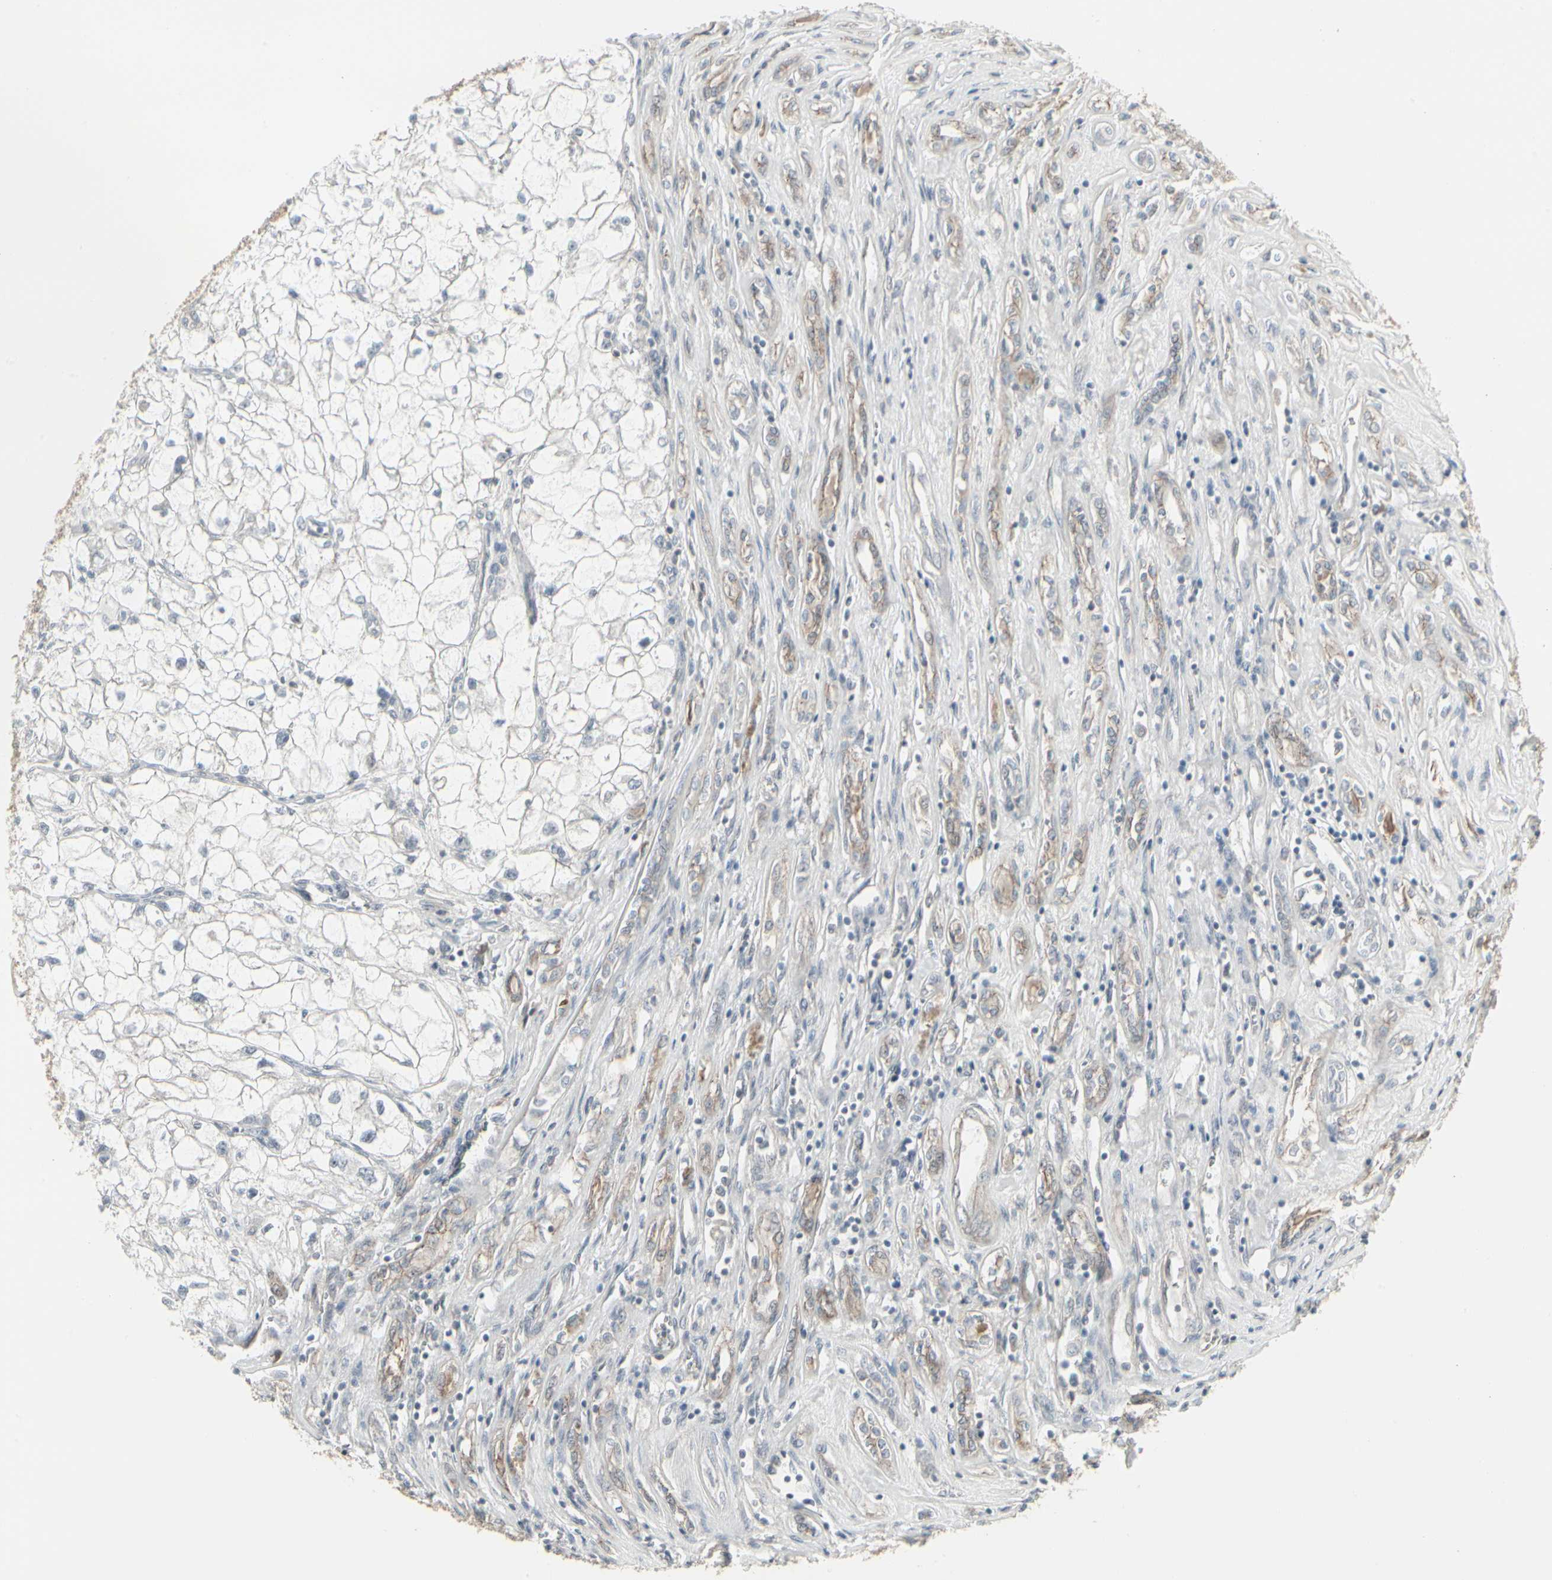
{"staining": {"intensity": "negative", "quantity": "none", "location": "none"}, "tissue": "renal cancer", "cell_type": "Tumor cells", "image_type": "cancer", "snomed": [{"axis": "morphology", "description": "Adenocarcinoma, NOS"}, {"axis": "topography", "description": "Kidney"}], "caption": "IHC histopathology image of human adenocarcinoma (renal) stained for a protein (brown), which shows no expression in tumor cells. Nuclei are stained in blue.", "gene": "EPS15", "patient": {"sex": "female", "age": 70}}